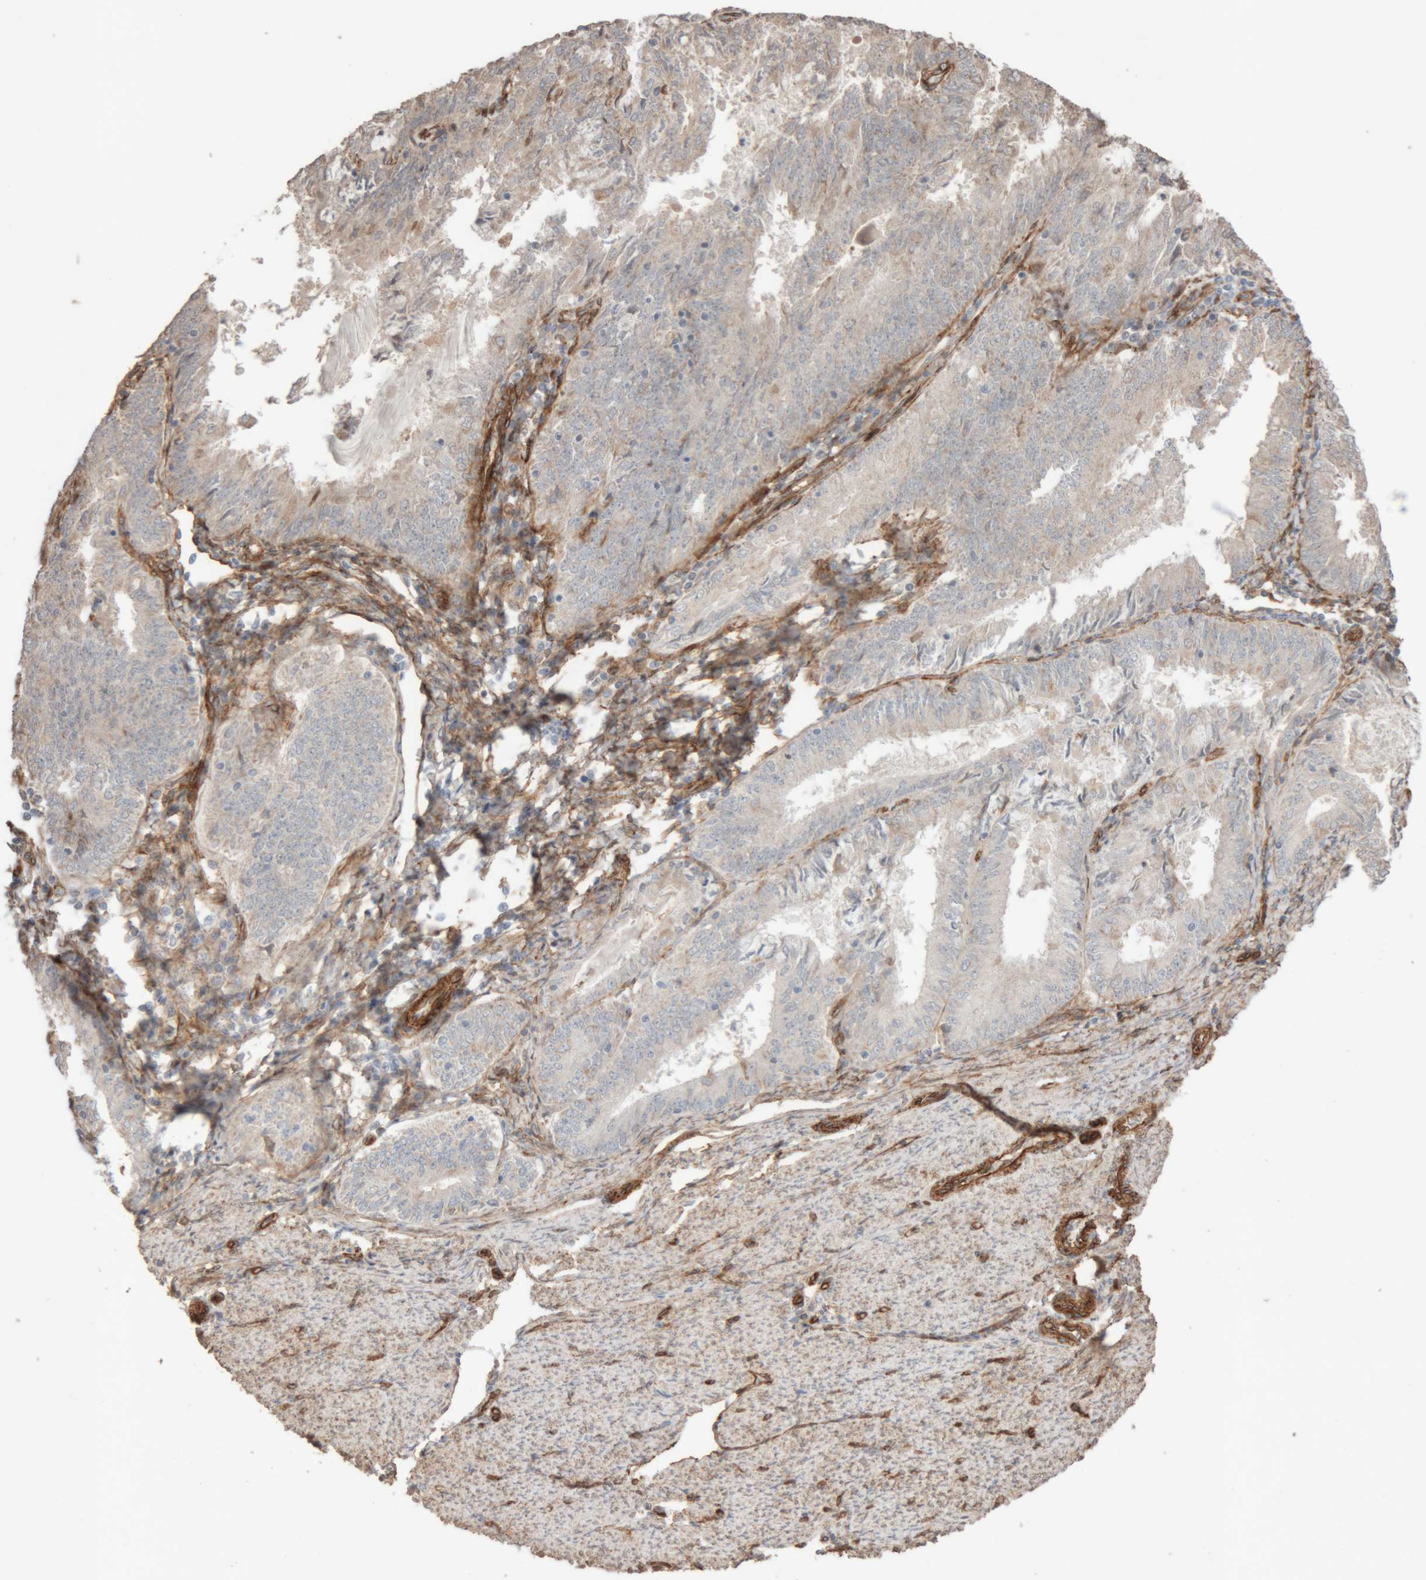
{"staining": {"intensity": "negative", "quantity": "none", "location": "none"}, "tissue": "endometrial cancer", "cell_type": "Tumor cells", "image_type": "cancer", "snomed": [{"axis": "morphology", "description": "Adenocarcinoma, NOS"}, {"axis": "topography", "description": "Endometrium"}], "caption": "Histopathology image shows no significant protein staining in tumor cells of endometrial adenocarcinoma.", "gene": "RAB32", "patient": {"sex": "female", "age": 57}}